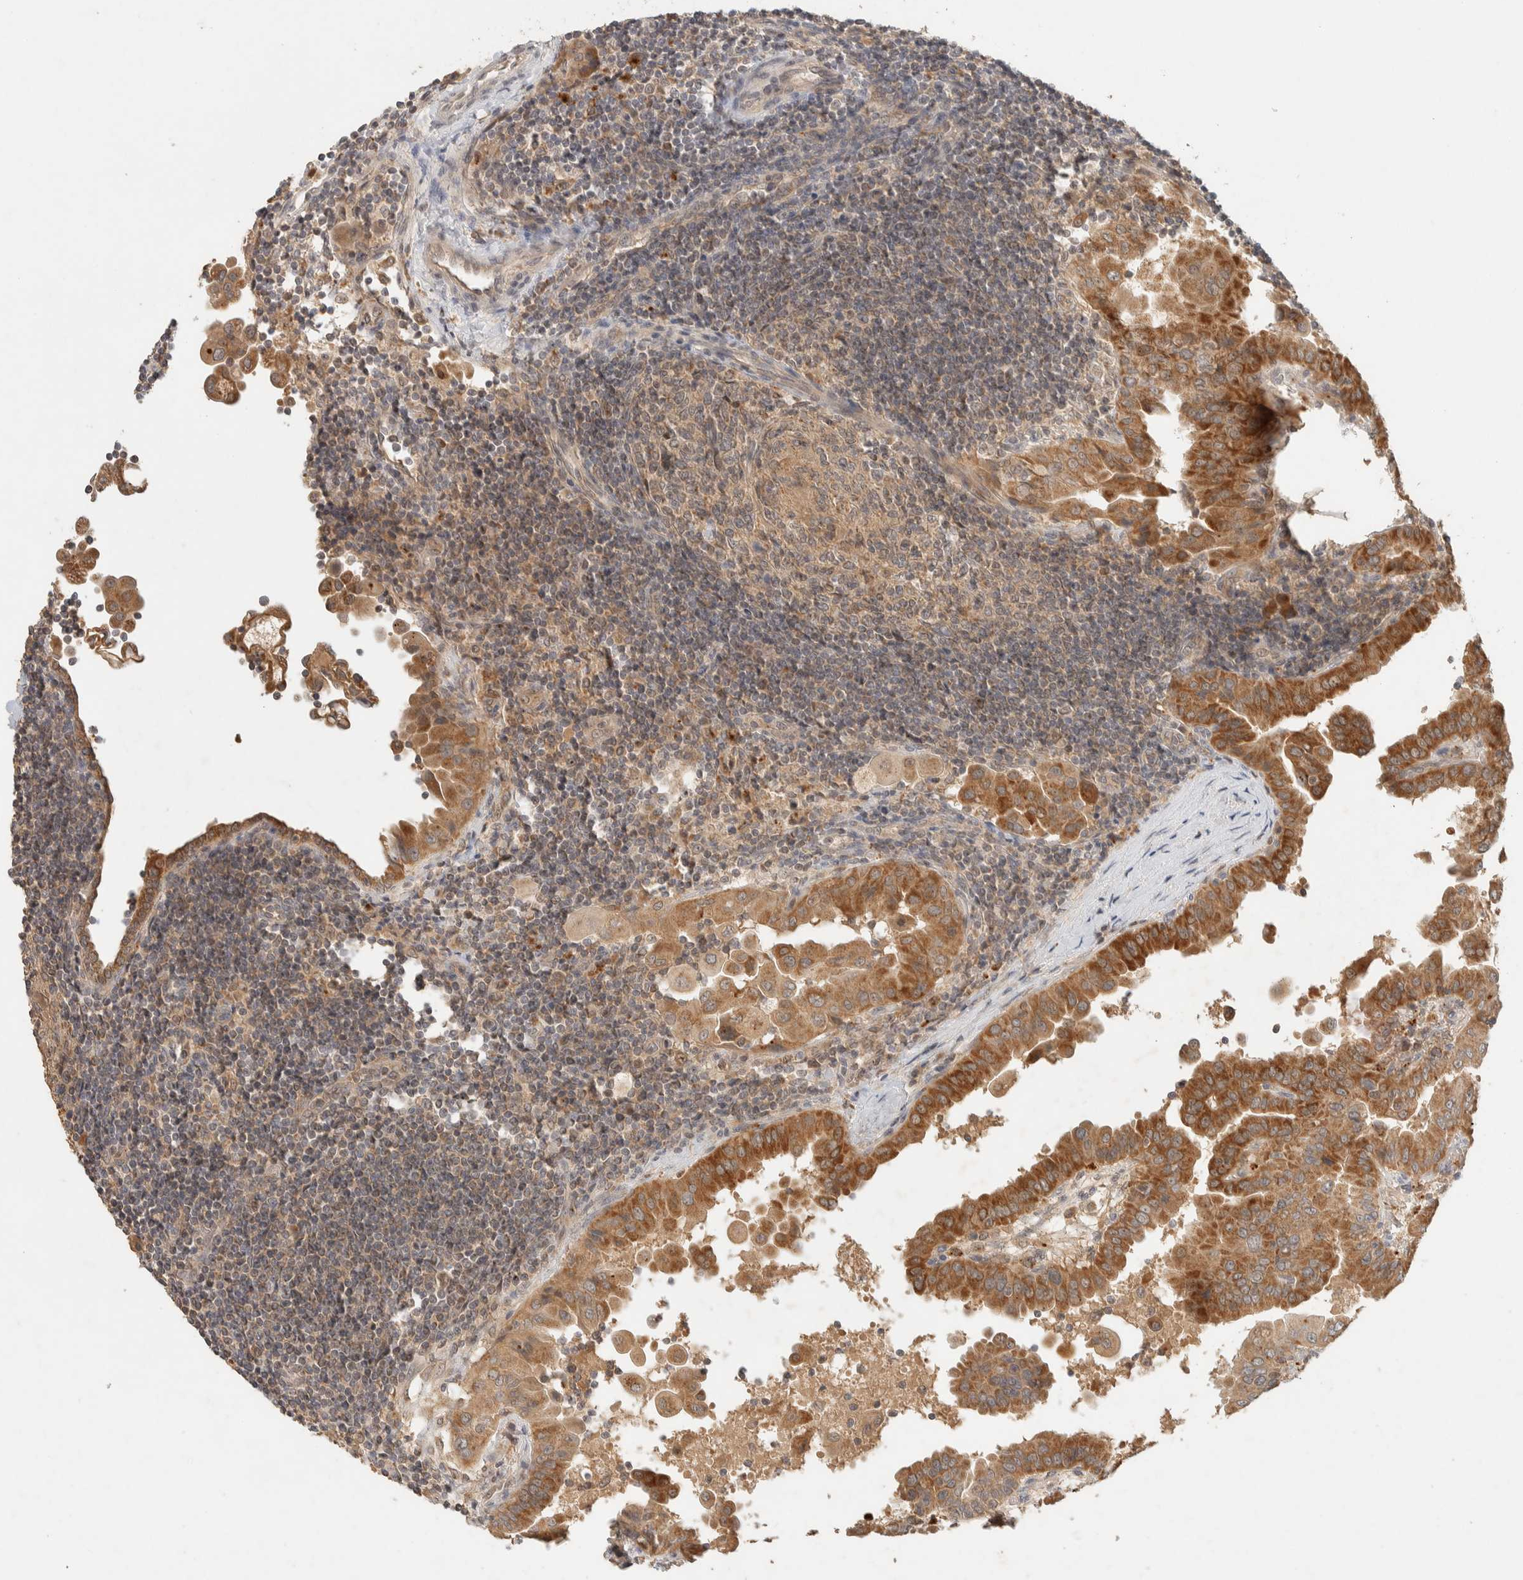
{"staining": {"intensity": "strong", "quantity": ">75%", "location": "cytoplasmic/membranous"}, "tissue": "thyroid cancer", "cell_type": "Tumor cells", "image_type": "cancer", "snomed": [{"axis": "morphology", "description": "Papillary adenocarcinoma, NOS"}, {"axis": "topography", "description": "Thyroid gland"}], "caption": "Immunohistochemical staining of human thyroid papillary adenocarcinoma shows strong cytoplasmic/membranous protein expression in approximately >75% of tumor cells.", "gene": "ITPA", "patient": {"sex": "male", "age": 33}}